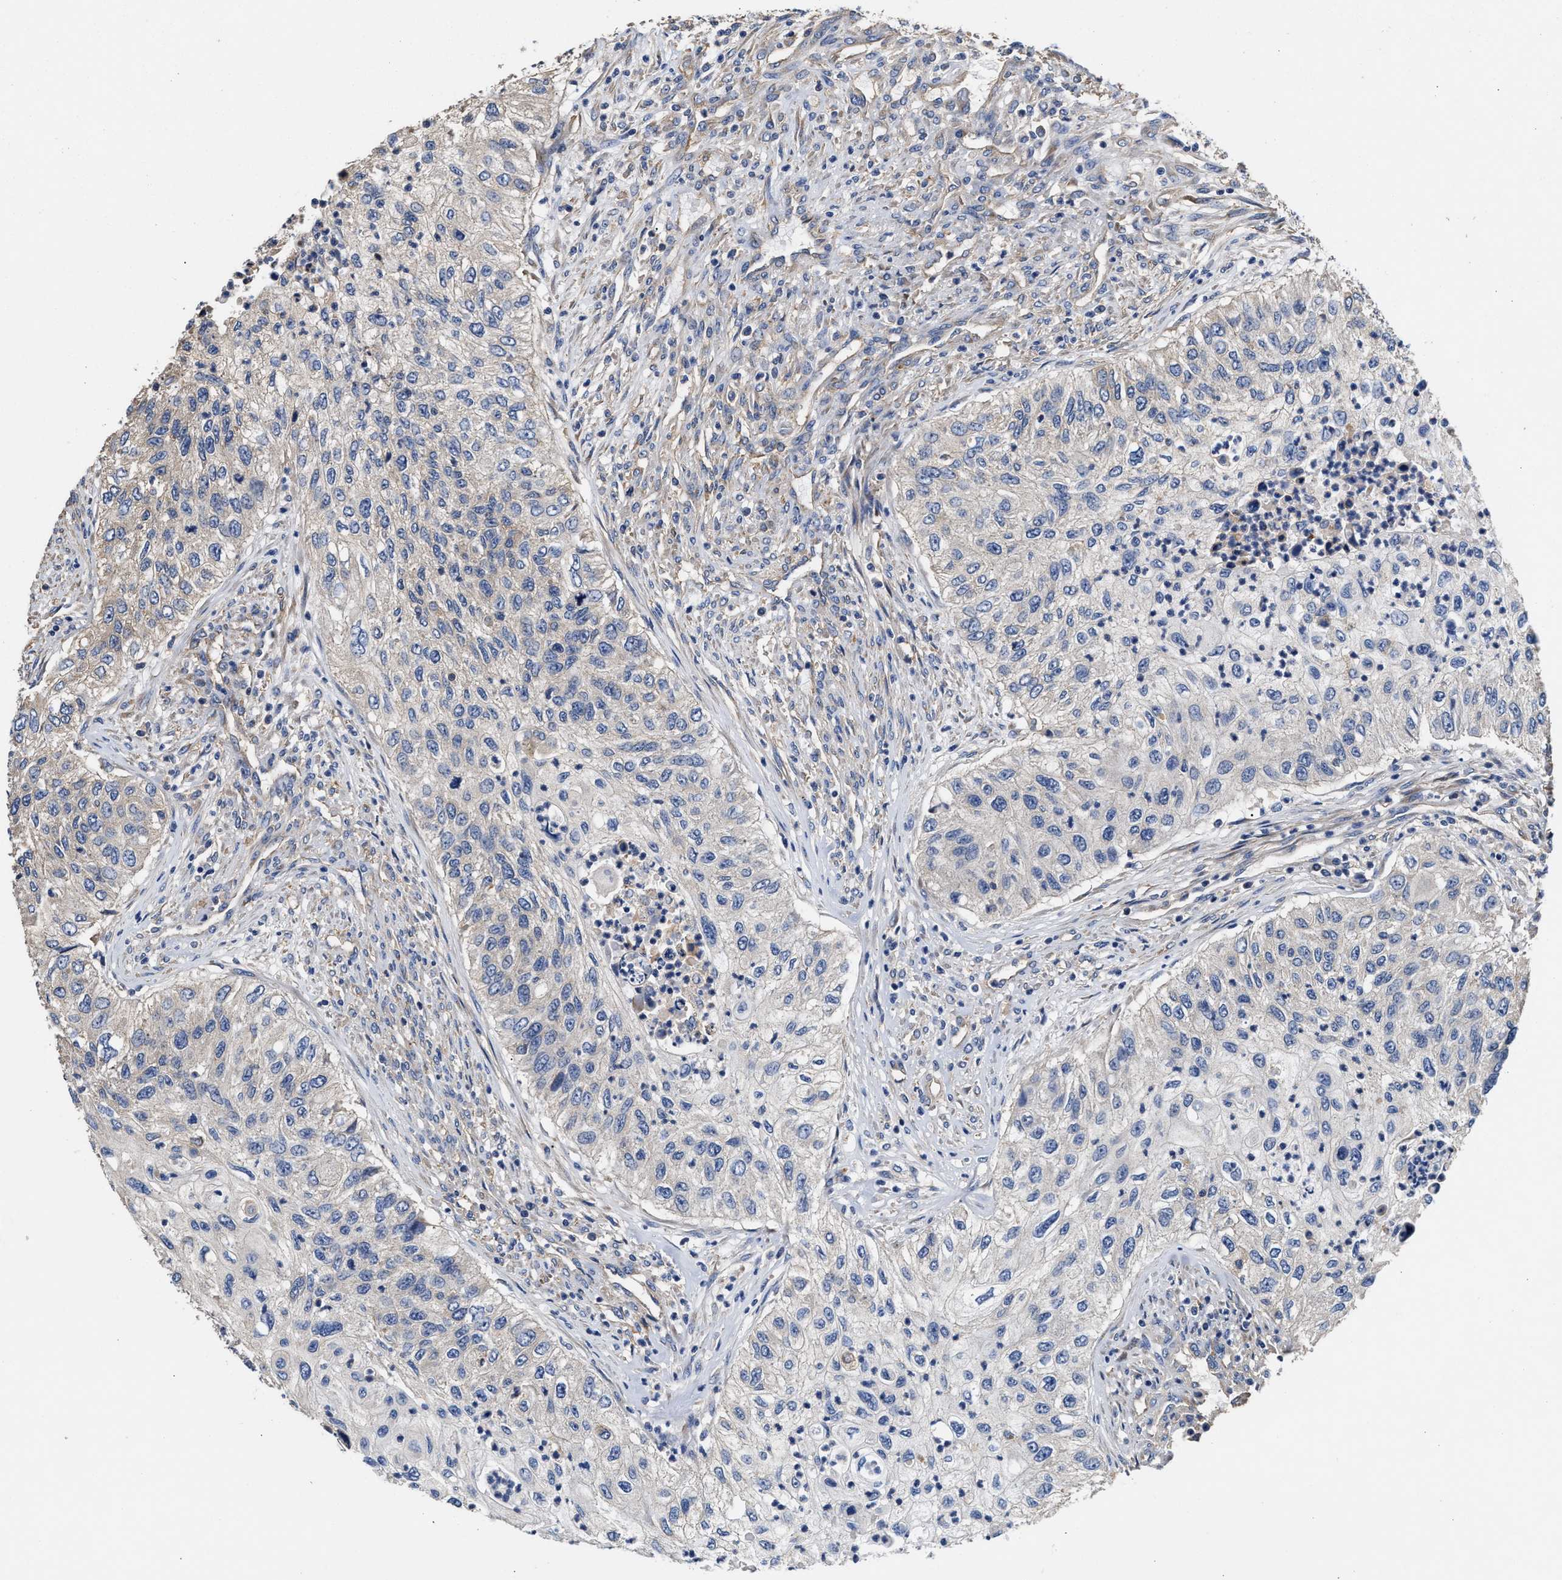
{"staining": {"intensity": "negative", "quantity": "none", "location": "none"}, "tissue": "urothelial cancer", "cell_type": "Tumor cells", "image_type": "cancer", "snomed": [{"axis": "morphology", "description": "Urothelial carcinoma, High grade"}, {"axis": "topography", "description": "Urinary bladder"}], "caption": "DAB (3,3'-diaminobenzidine) immunohistochemical staining of urothelial cancer demonstrates no significant expression in tumor cells. (DAB (3,3'-diaminobenzidine) IHC with hematoxylin counter stain).", "gene": "KLB", "patient": {"sex": "female", "age": 60}}